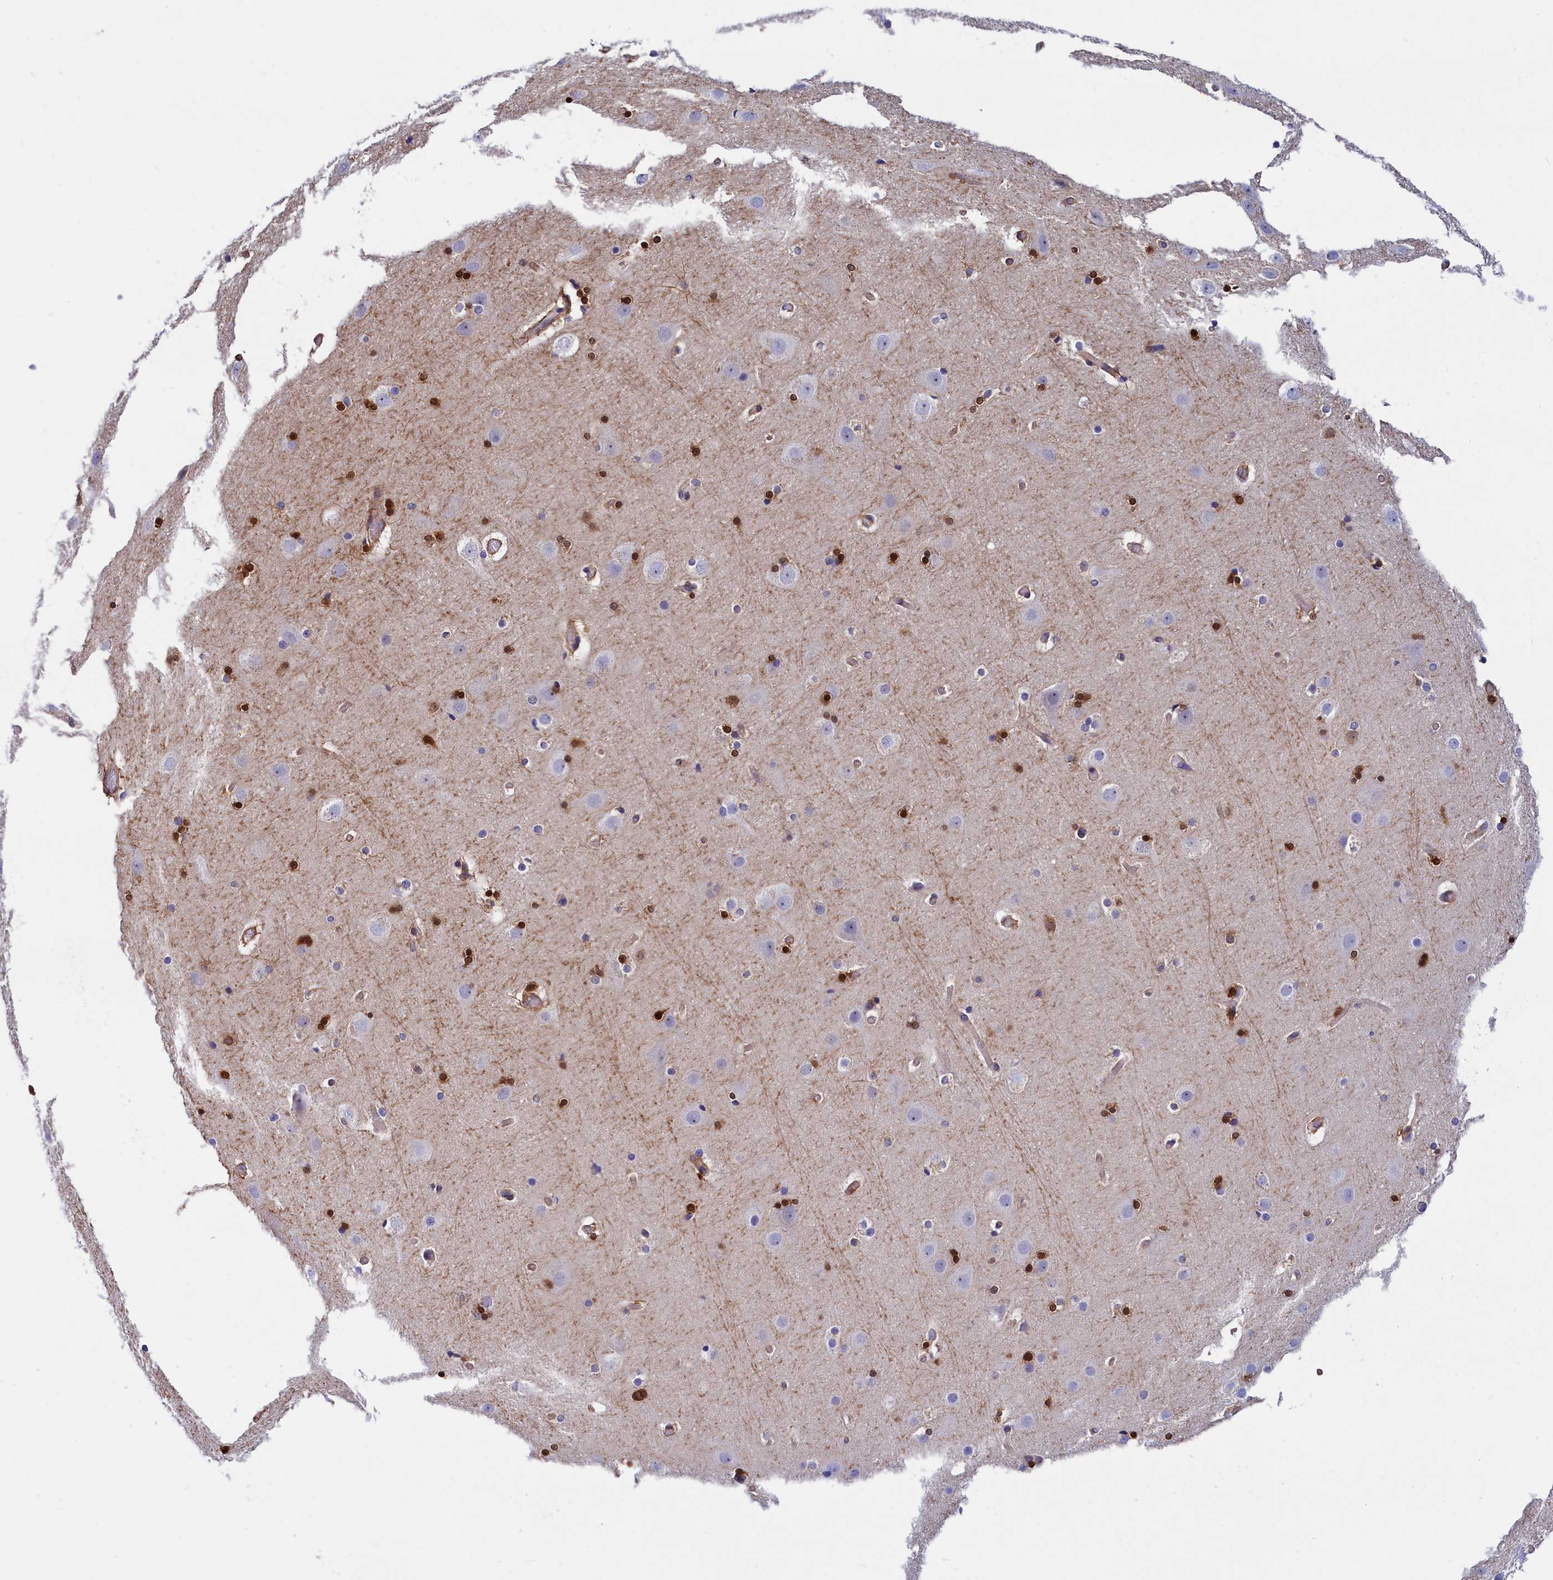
{"staining": {"intensity": "moderate", "quantity": "25%-75%", "location": "cytoplasmic/membranous"}, "tissue": "cerebral cortex", "cell_type": "Endothelial cells", "image_type": "normal", "snomed": [{"axis": "morphology", "description": "Normal tissue, NOS"}, {"axis": "topography", "description": "Cerebral cortex"}], "caption": "Brown immunohistochemical staining in benign cerebral cortex exhibits moderate cytoplasmic/membranous staining in about 25%-75% of endothelial cells. Nuclei are stained in blue.", "gene": "ABCC12", "patient": {"sex": "male", "age": 57}}